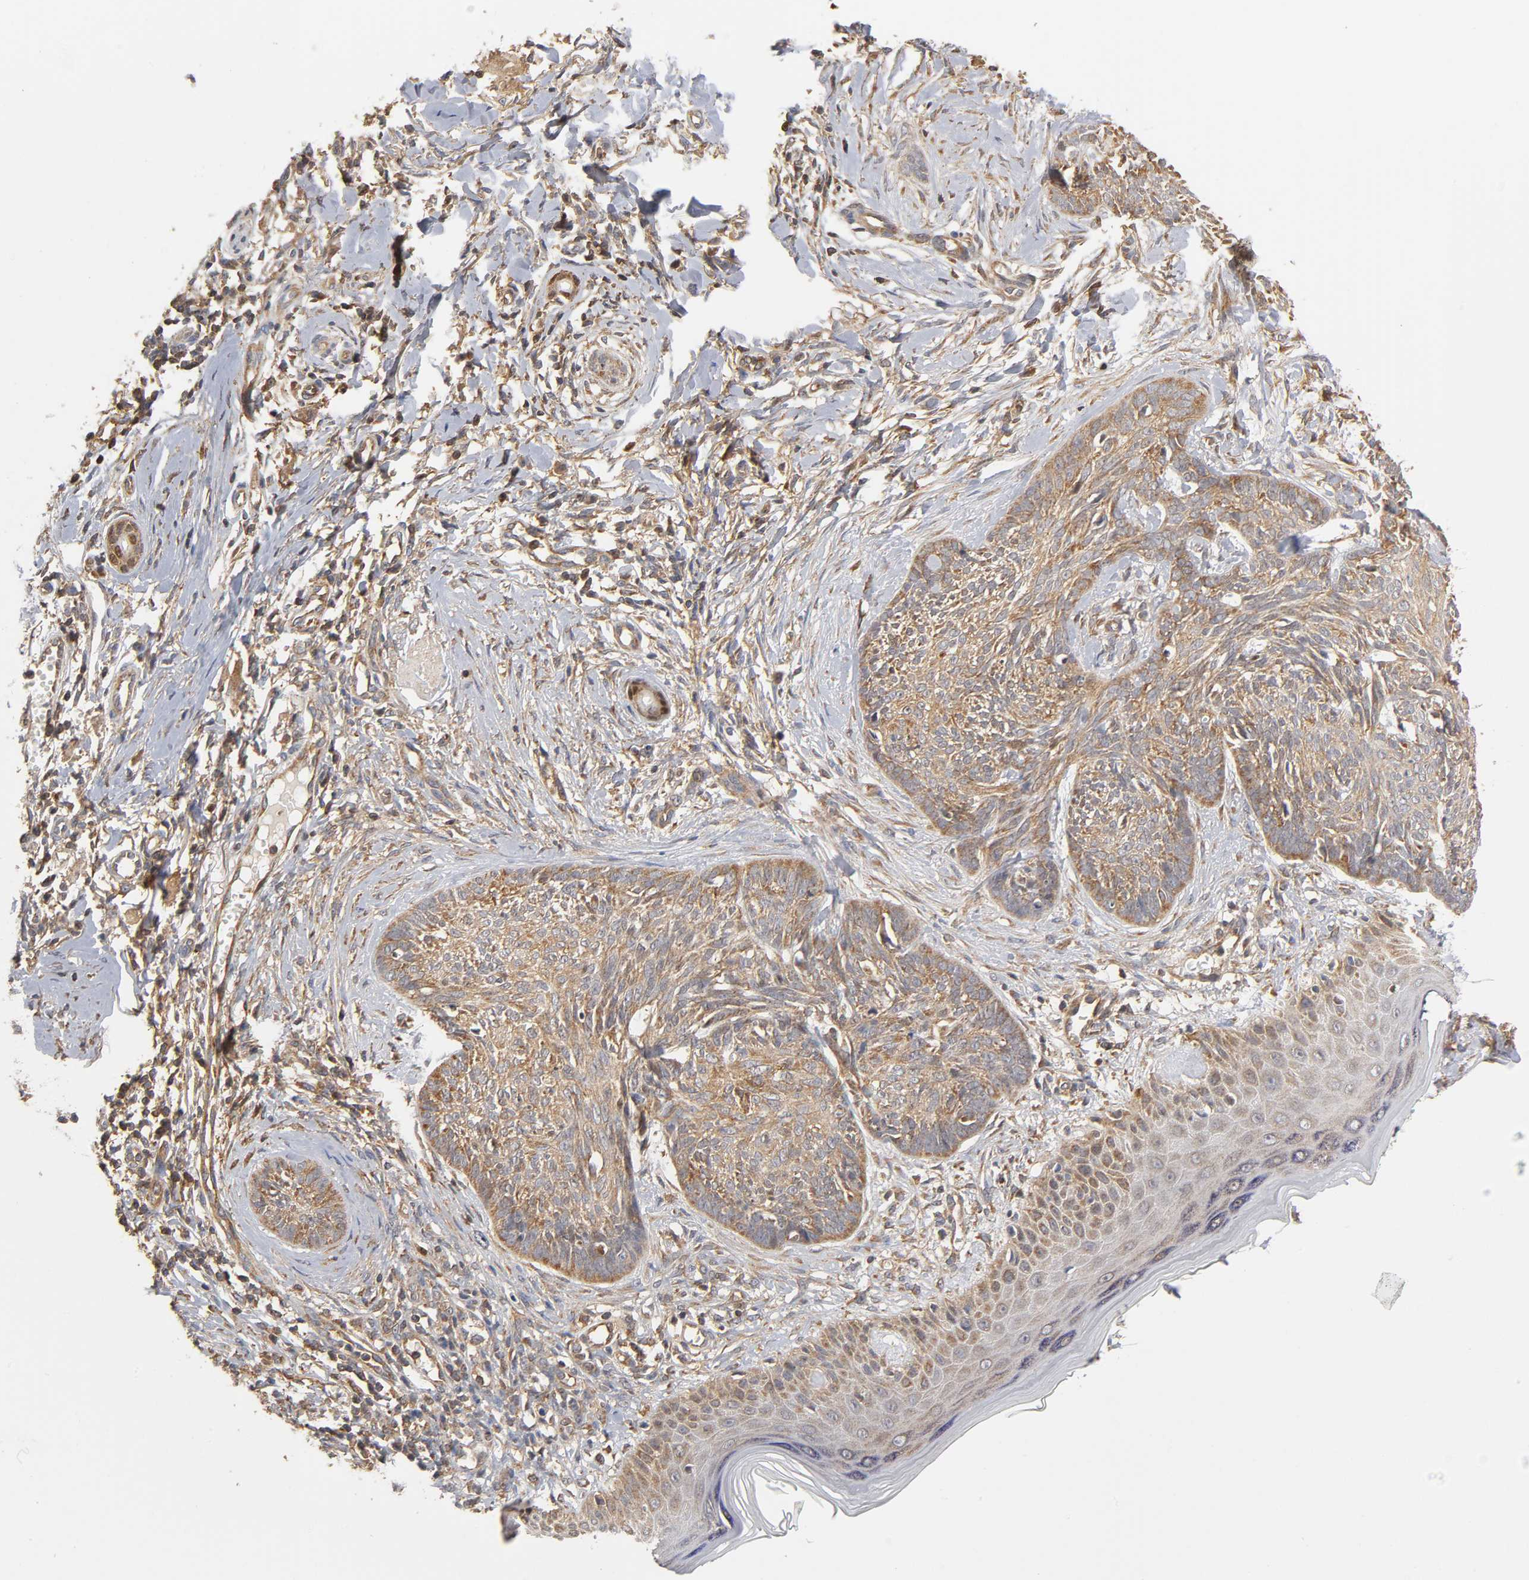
{"staining": {"intensity": "moderate", "quantity": ">75%", "location": "cytoplasmic/membranous"}, "tissue": "skin cancer", "cell_type": "Tumor cells", "image_type": "cancer", "snomed": [{"axis": "morphology", "description": "Normal tissue, NOS"}, {"axis": "morphology", "description": "Basal cell carcinoma"}, {"axis": "topography", "description": "Skin"}], "caption": "A photomicrograph of human skin cancer (basal cell carcinoma) stained for a protein displays moderate cytoplasmic/membranous brown staining in tumor cells.", "gene": "PAFAH1B1", "patient": {"sex": "male", "age": 71}}